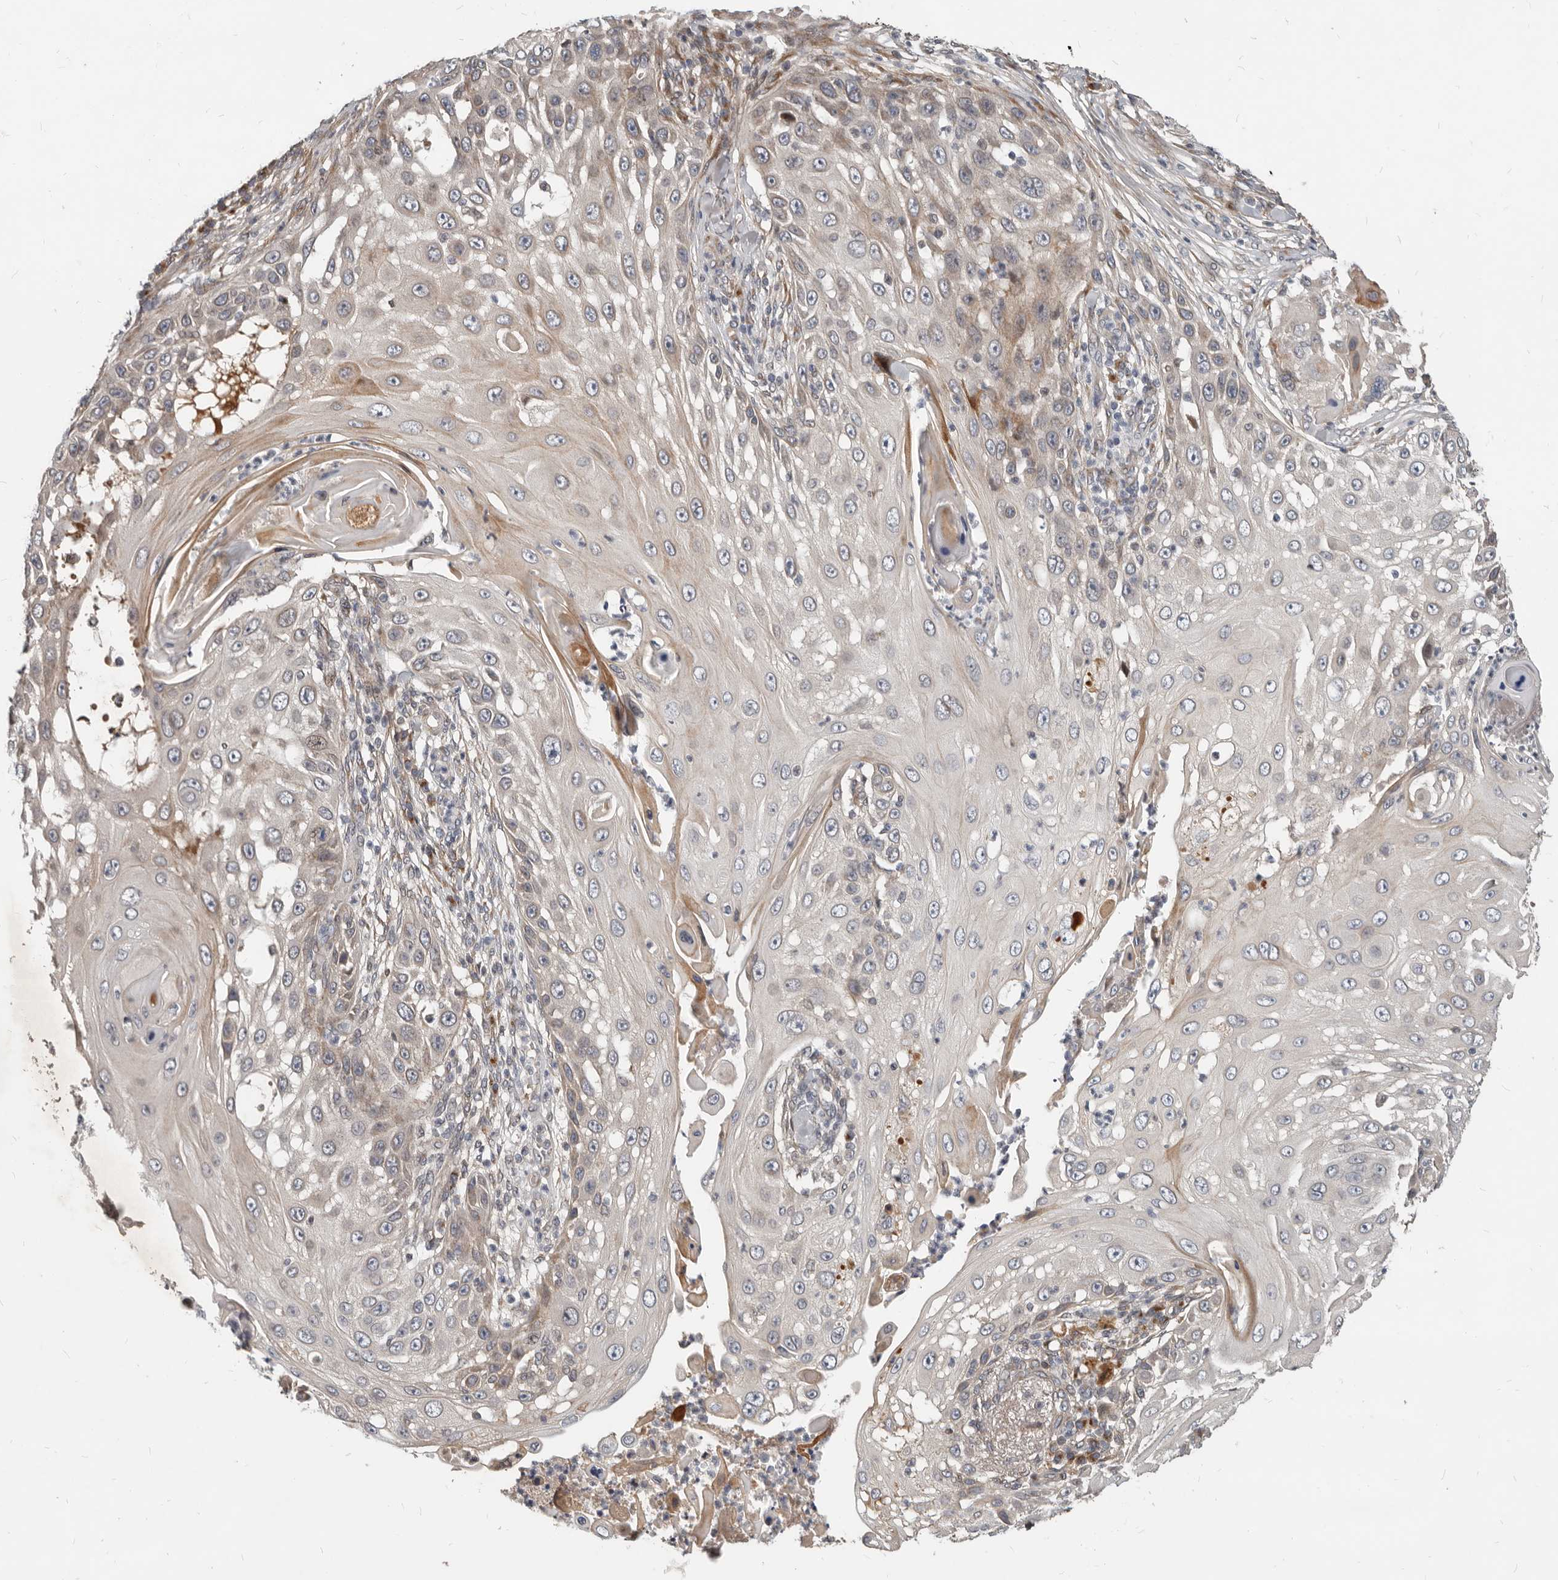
{"staining": {"intensity": "moderate", "quantity": "<25%", "location": "cytoplasmic/membranous"}, "tissue": "skin cancer", "cell_type": "Tumor cells", "image_type": "cancer", "snomed": [{"axis": "morphology", "description": "Squamous cell carcinoma, NOS"}, {"axis": "topography", "description": "Skin"}], "caption": "Immunohistochemical staining of skin cancer demonstrates low levels of moderate cytoplasmic/membranous protein expression in about <25% of tumor cells.", "gene": "NPY4R", "patient": {"sex": "female", "age": 44}}